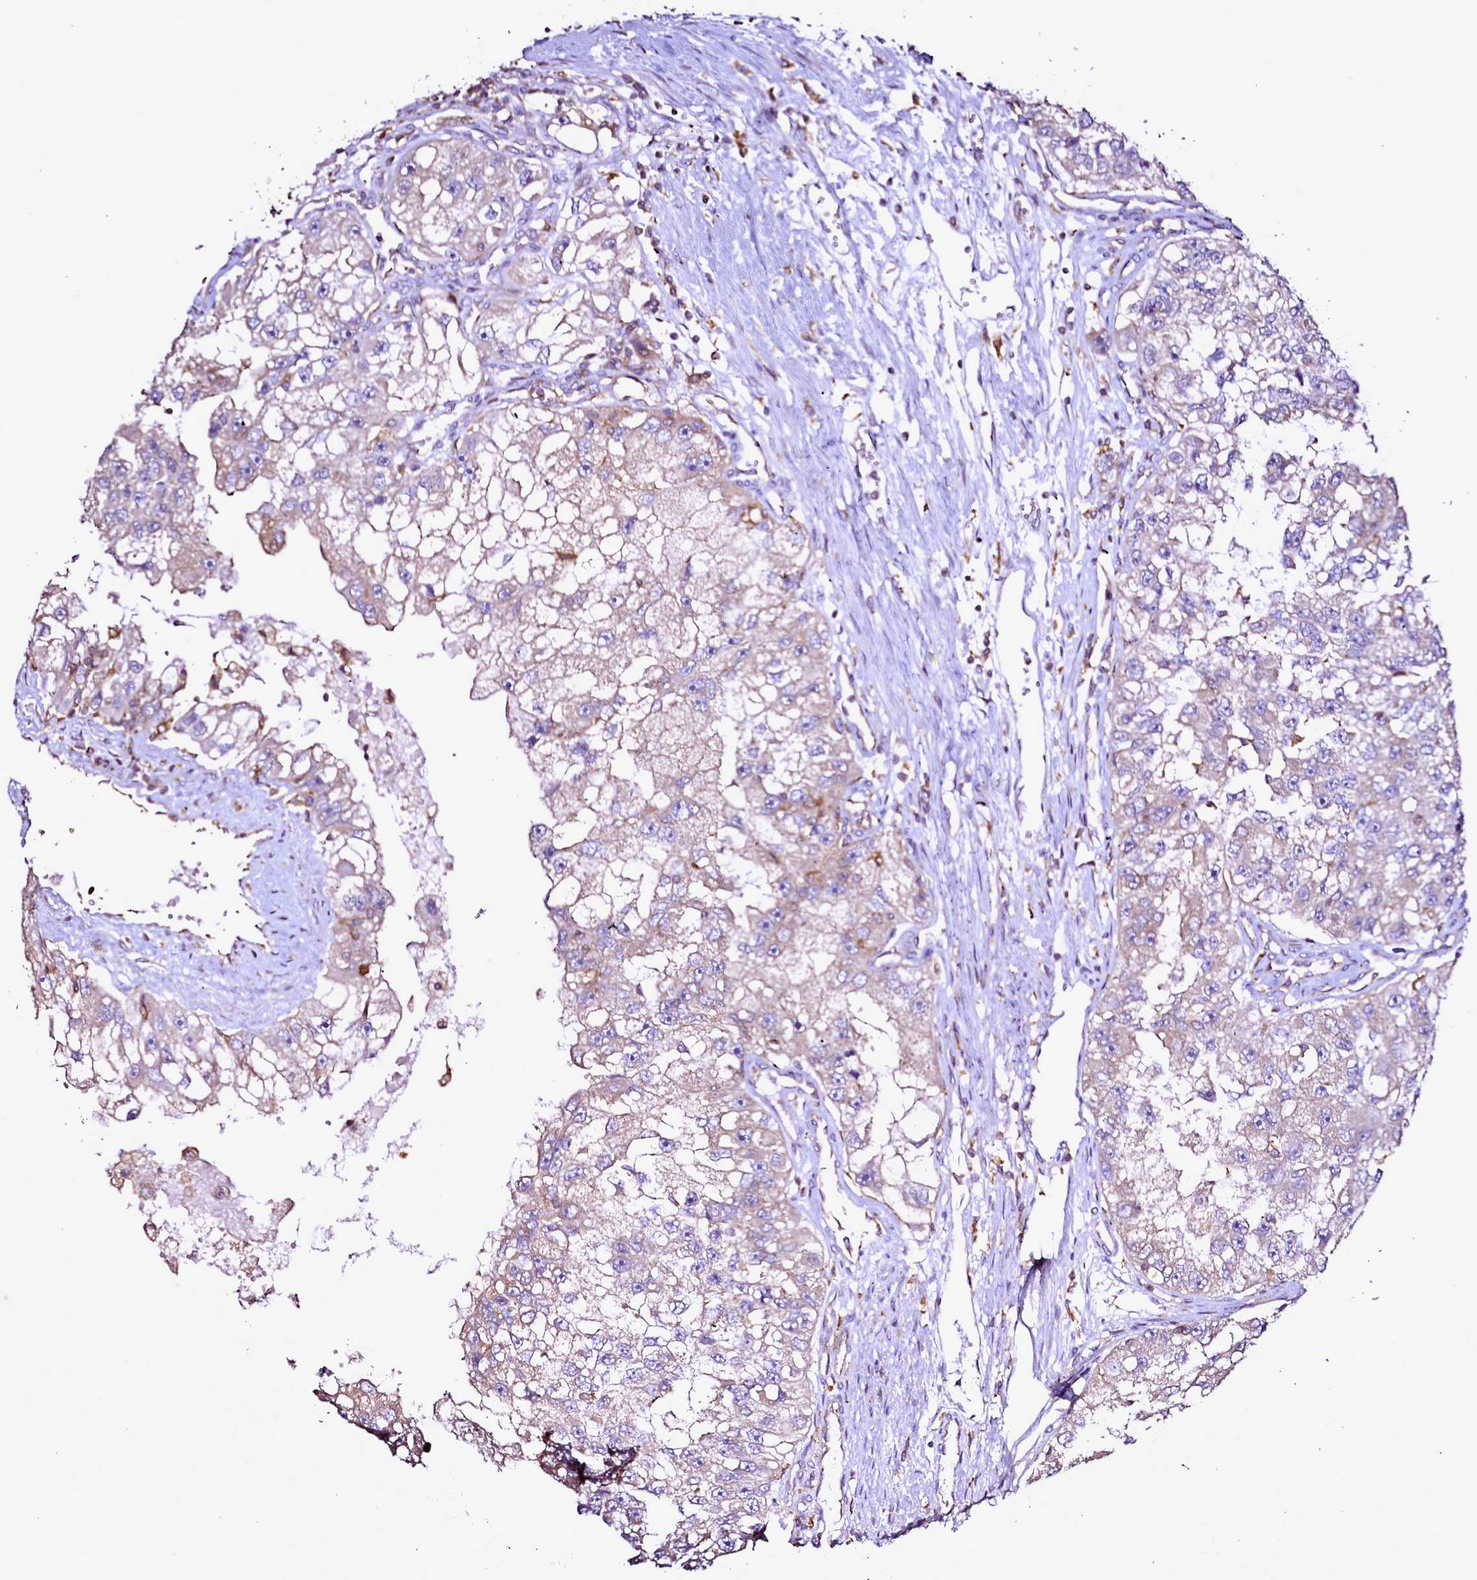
{"staining": {"intensity": "moderate", "quantity": "<25%", "location": "cytoplasmic/membranous"}, "tissue": "renal cancer", "cell_type": "Tumor cells", "image_type": "cancer", "snomed": [{"axis": "morphology", "description": "Adenocarcinoma, NOS"}, {"axis": "topography", "description": "Kidney"}], "caption": "Immunohistochemistry staining of renal adenocarcinoma, which demonstrates low levels of moderate cytoplasmic/membranous expression in about <25% of tumor cells indicating moderate cytoplasmic/membranous protein staining. The staining was performed using DAB (3,3'-diaminobenzidine) (brown) for protein detection and nuclei were counterstained in hematoxylin (blue).", "gene": "NCKAP1L", "patient": {"sex": "male", "age": 63}}